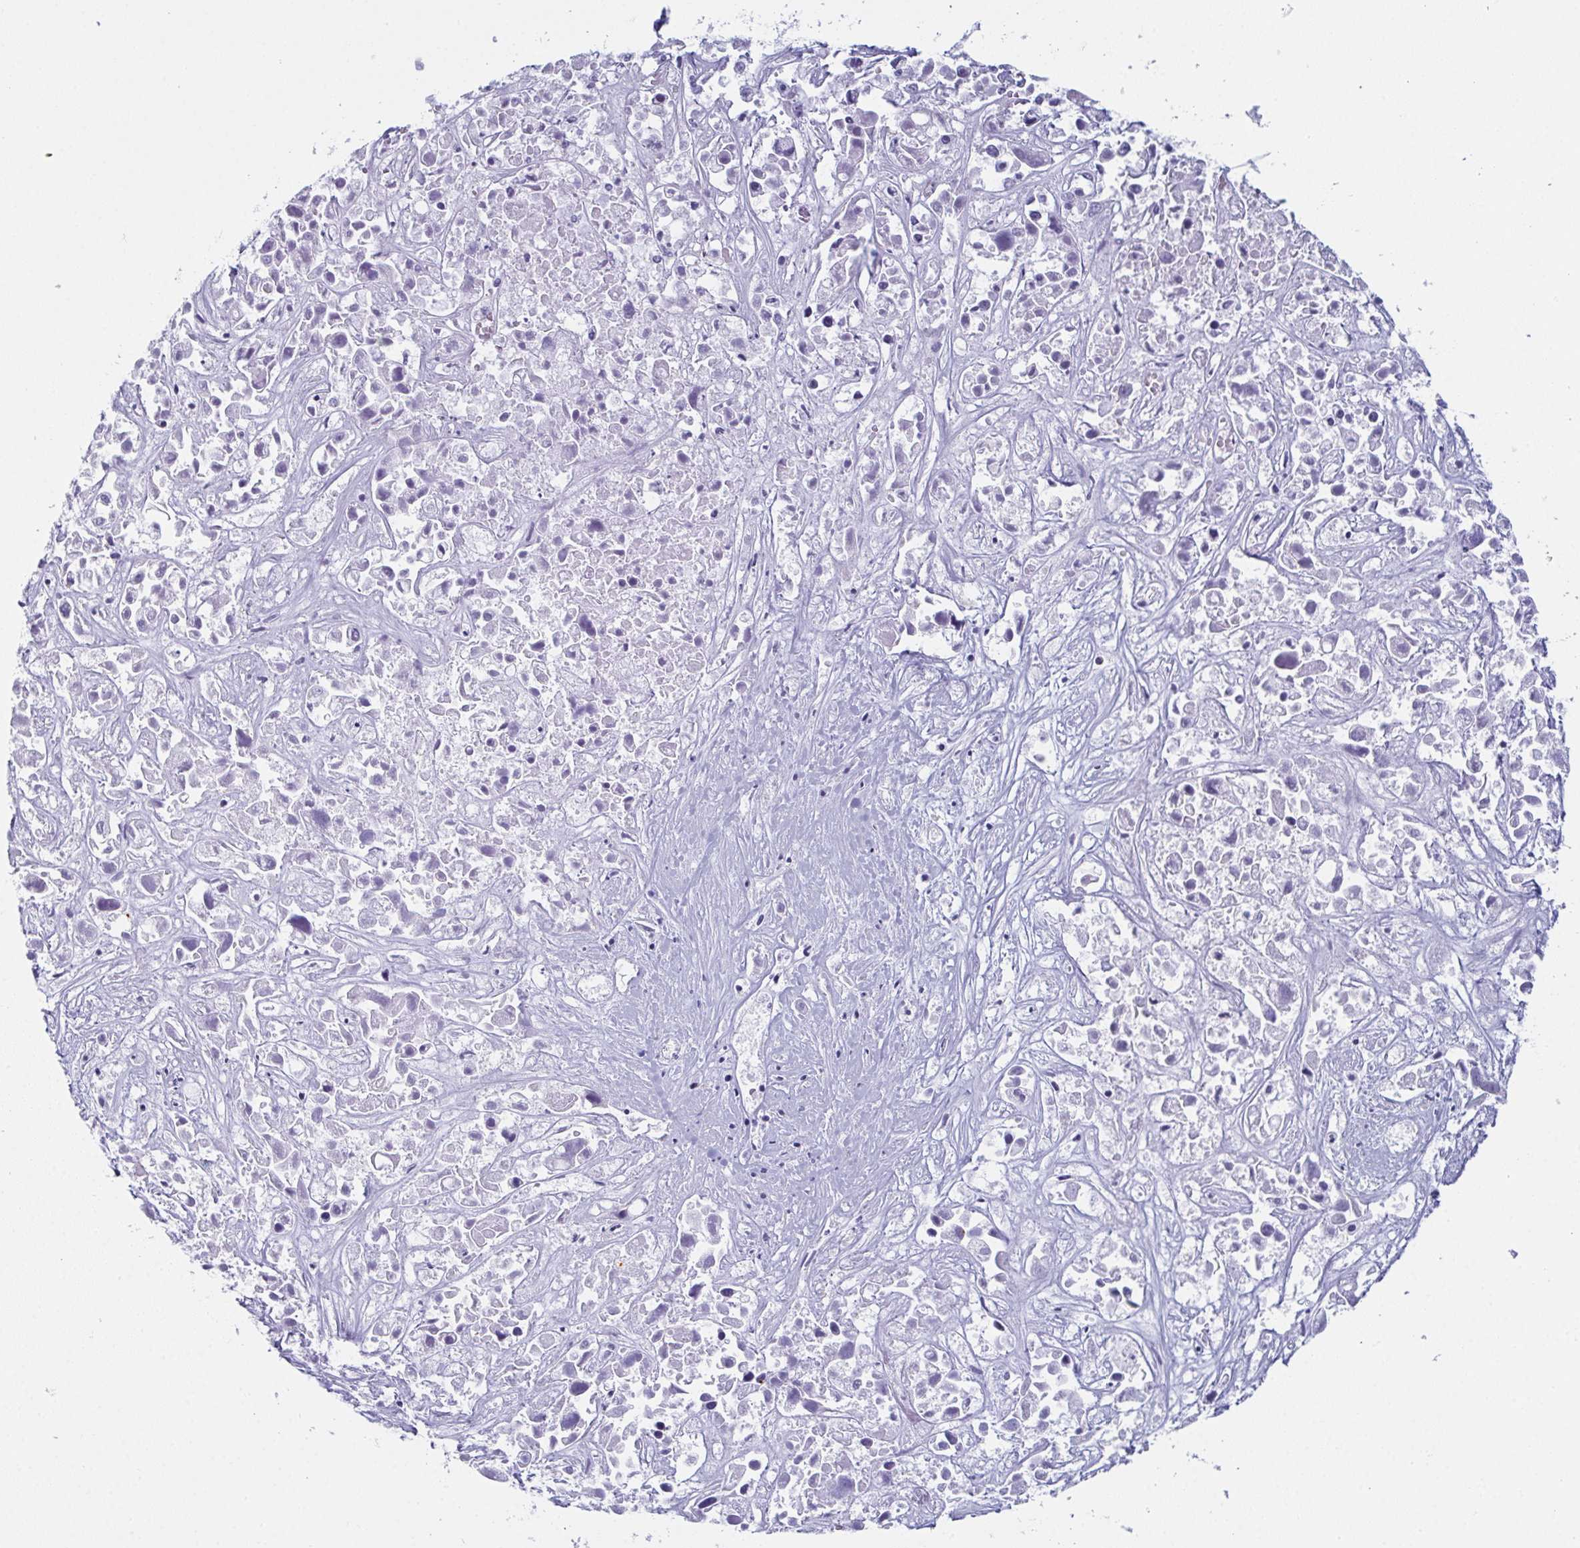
{"staining": {"intensity": "negative", "quantity": "none", "location": "none"}, "tissue": "liver cancer", "cell_type": "Tumor cells", "image_type": "cancer", "snomed": [{"axis": "morphology", "description": "Cholangiocarcinoma"}, {"axis": "topography", "description": "Liver"}], "caption": "There is no significant positivity in tumor cells of liver cancer.", "gene": "ENKUR", "patient": {"sex": "male", "age": 81}}